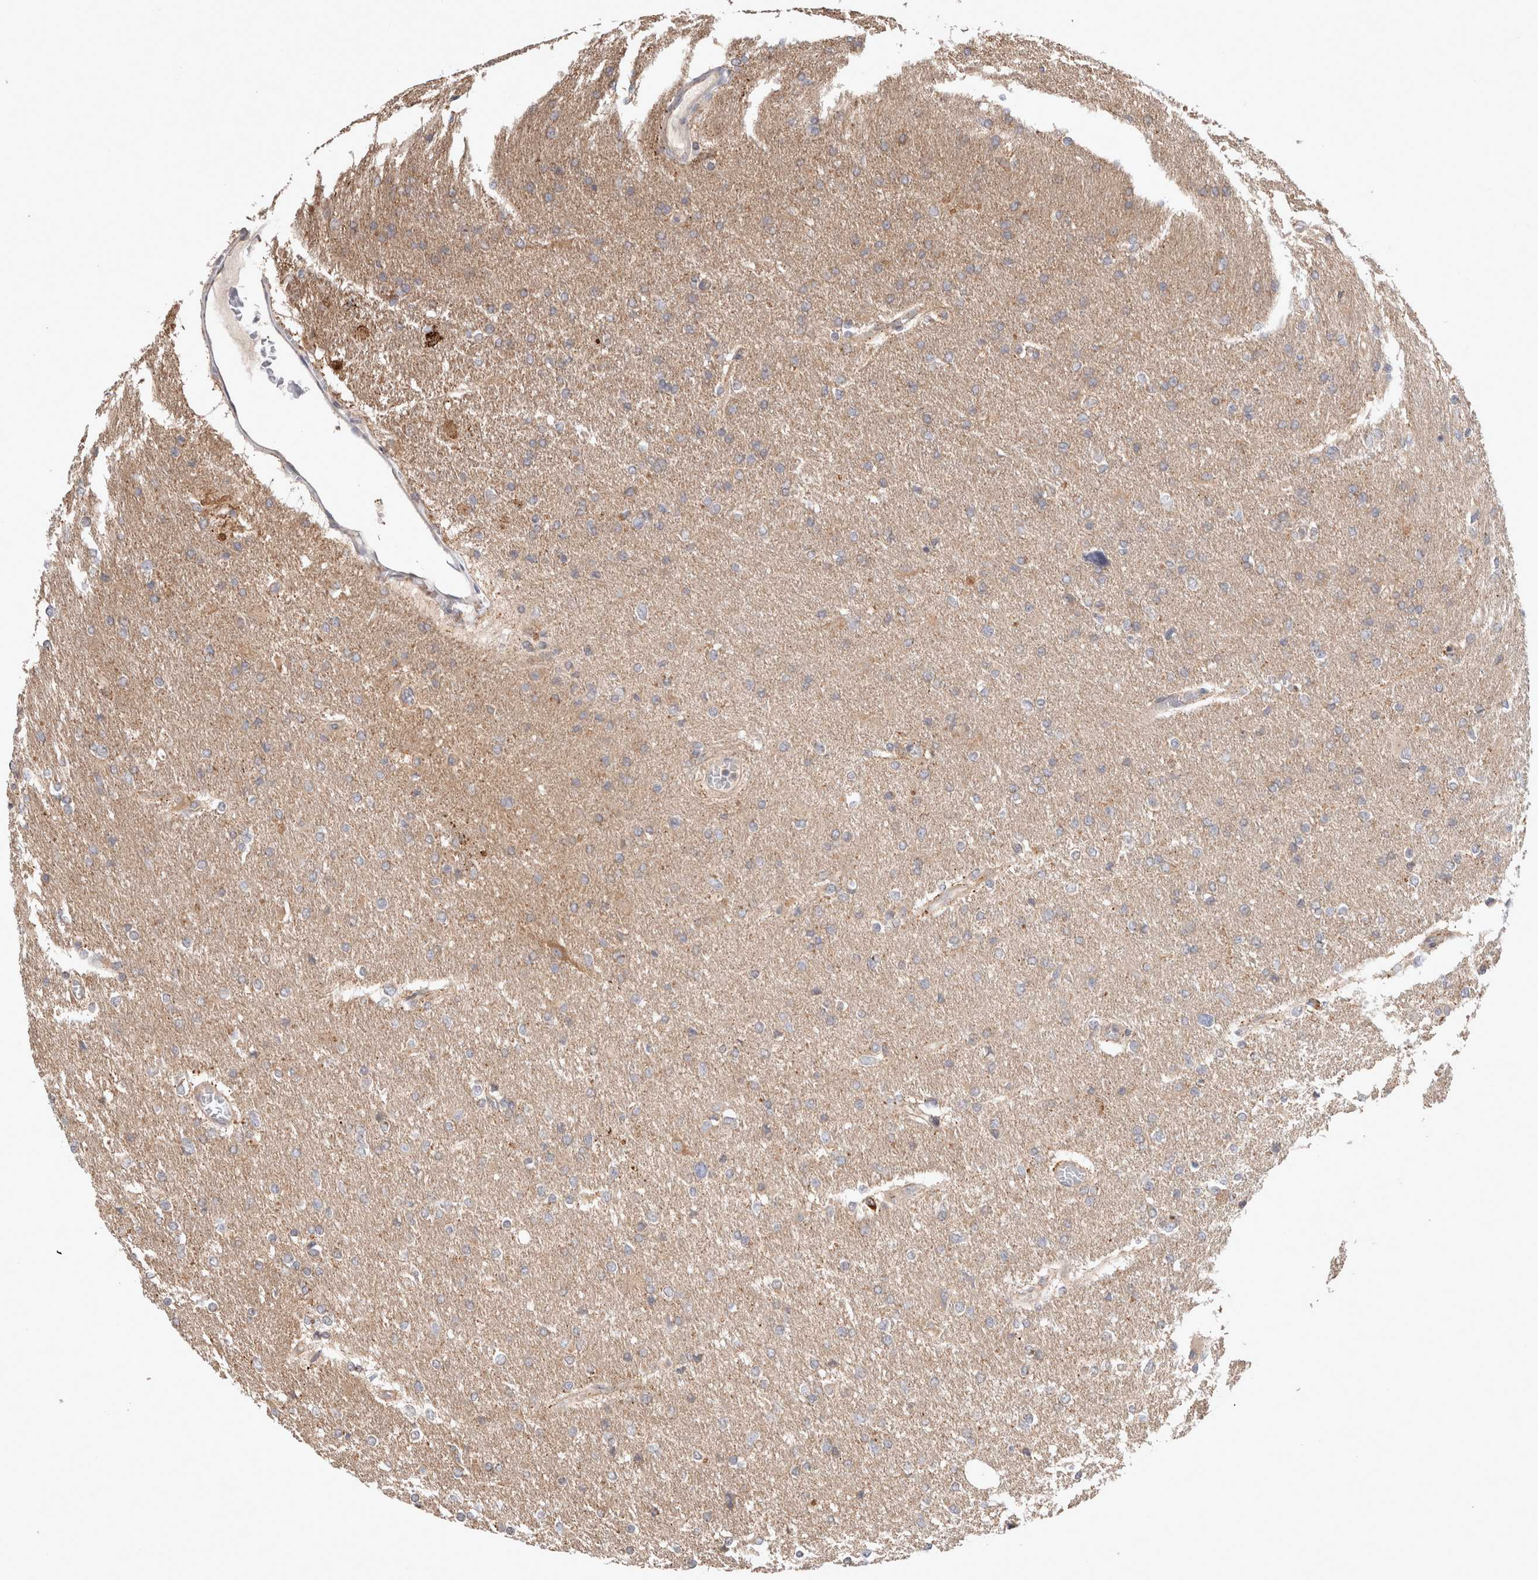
{"staining": {"intensity": "weak", "quantity": "<25%", "location": "cytoplasmic/membranous"}, "tissue": "glioma", "cell_type": "Tumor cells", "image_type": "cancer", "snomed": [{"axis": "morphology", "description": "Glioma, malignant, High grade"}, {"axis": "topography", "description": "Cerebral cortex"}], "caption": "Tumor cells show no significant protein positivity in glioma.", "gene": "HROB", "patient": {"sex": "female", "age": 36}}